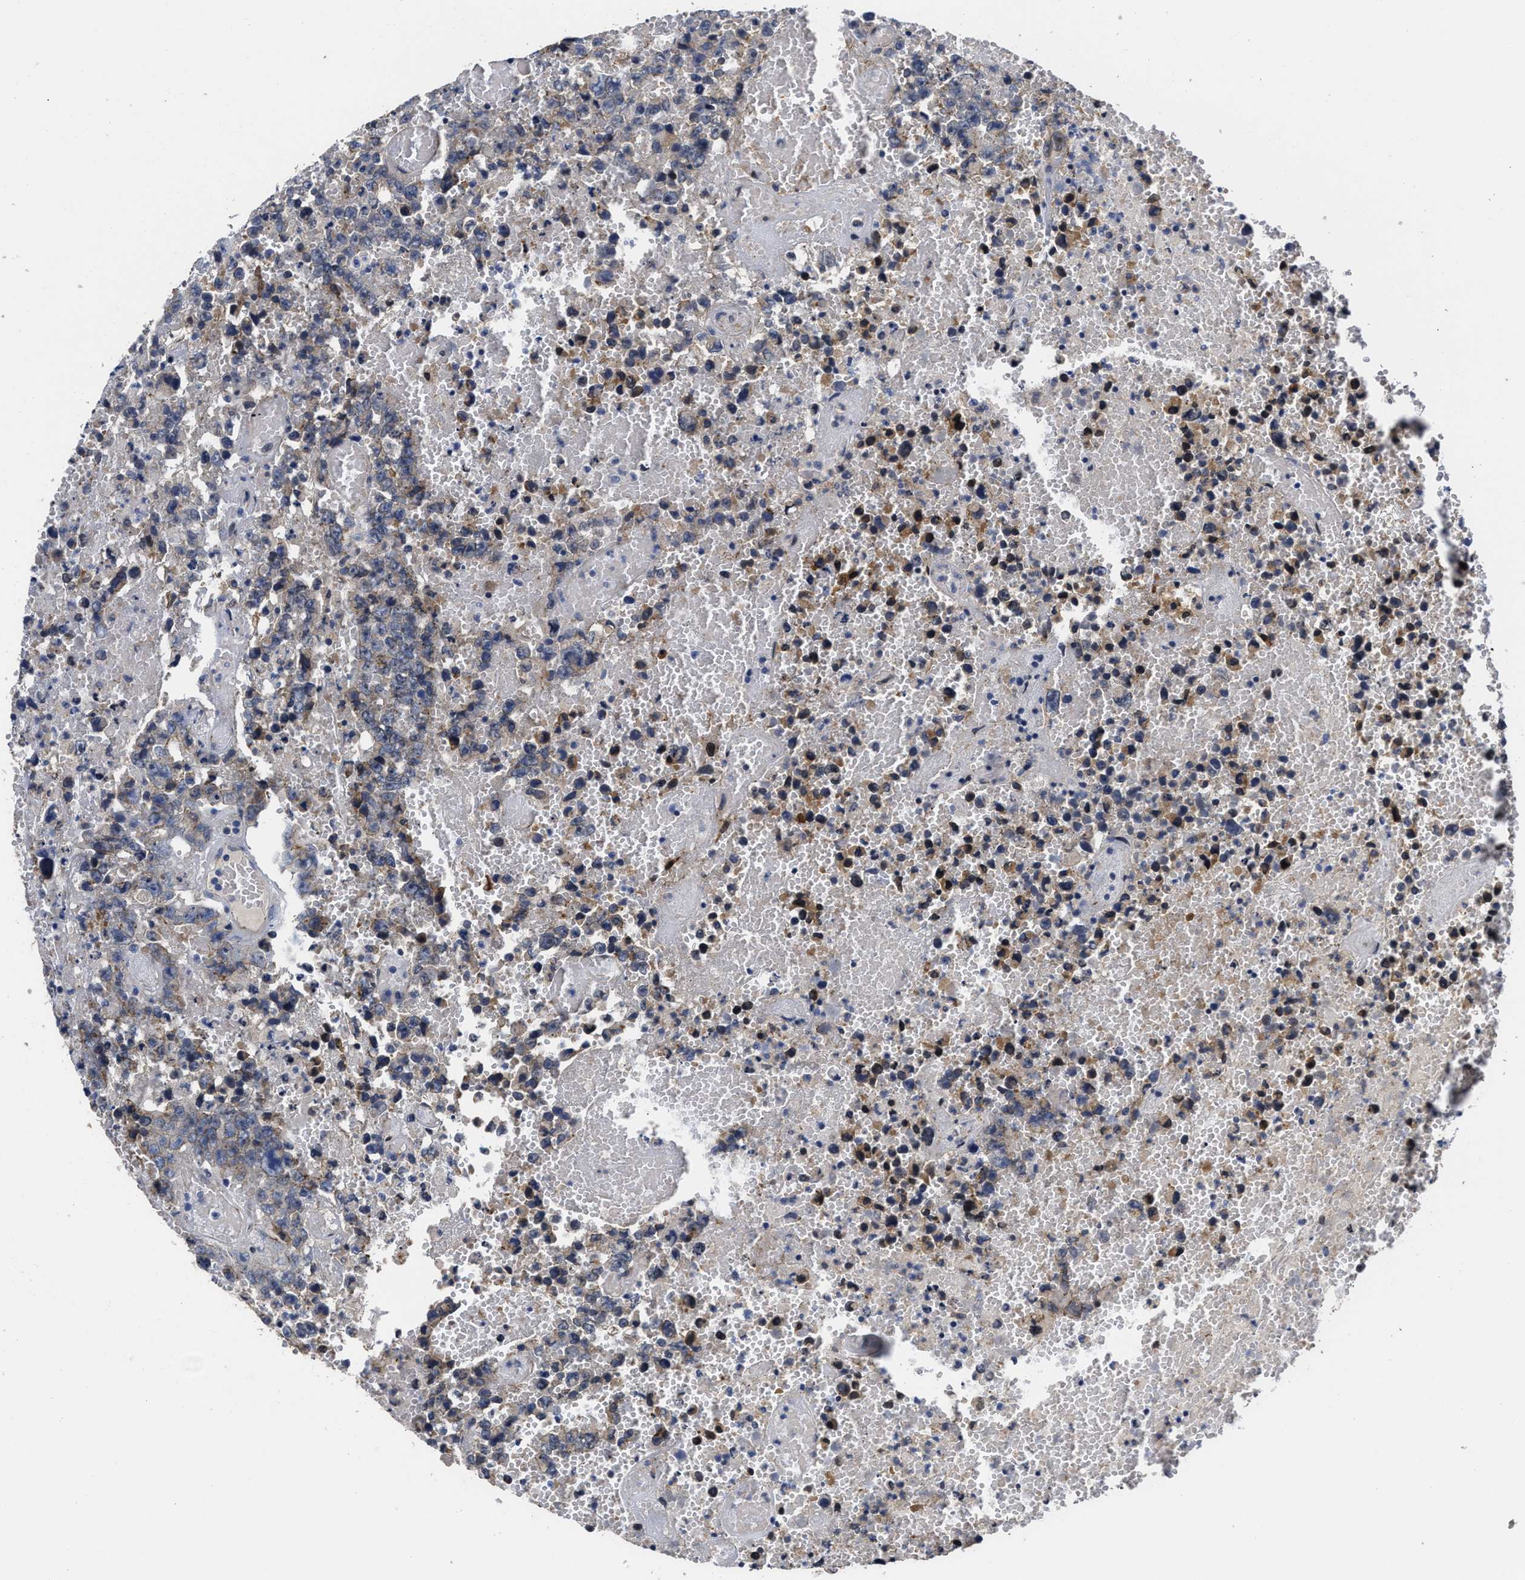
{"staining": {"intensity": "weak", "quantity": "25%-75%", "location": "cytoplasmic/membranous"}, "tissue": "testis cancer", "cell_type": "Tumor cells", "image_type": "cancer", "snomed": [{"axis": "morphology", "description": "Carcinoma, Embryonal, NOS"}, {"axis": "topography", "description": "Testis"}], "caption": "Brown immunohistochemical staining in human testis cancer demonstrates weak cytoplasmic/membranous expression in about 25%-75% of tumor cells.", "gene": "GHITM", "patient": {"sex": "male", "age": 25}}